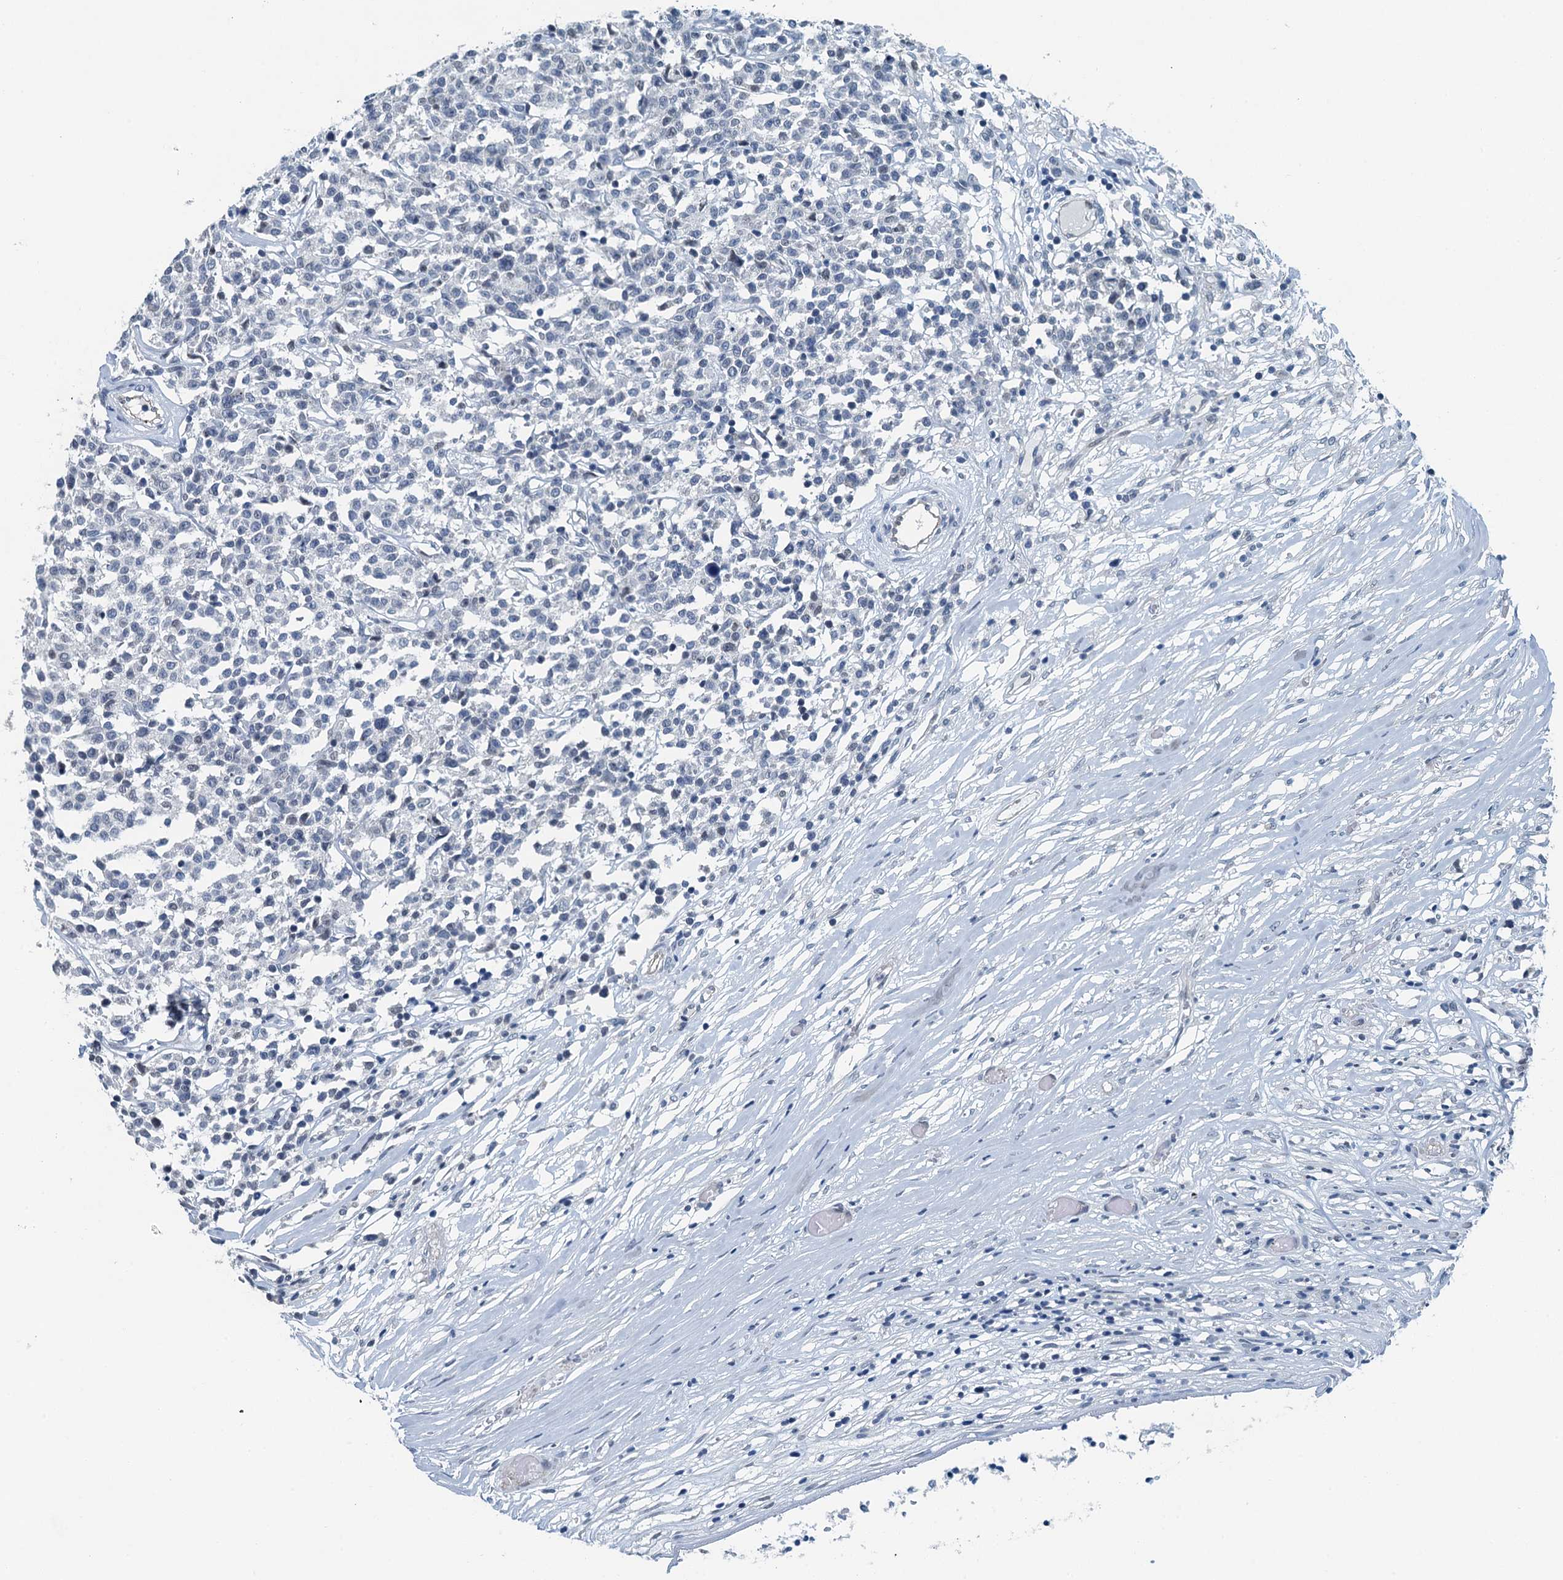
{"staining": {"intensity": "negative", "quantity": "none", "location": "none"}, "tissue": "lymphoma", "cell_type": "Tumor cells", "image_type": "cancer", "snomed": [{"axis": "morphology", "description": "Malignant lymphoma, non-Hodgkin's type, Low grade"}, {"axis": "topography", "description": "Small intestine"}], "caption": "A photomicrograph of human lymphoma is negative for staining in tumor cells.", "gene": "GFOD2", "patient": {"sex": "female", "age": 59}}